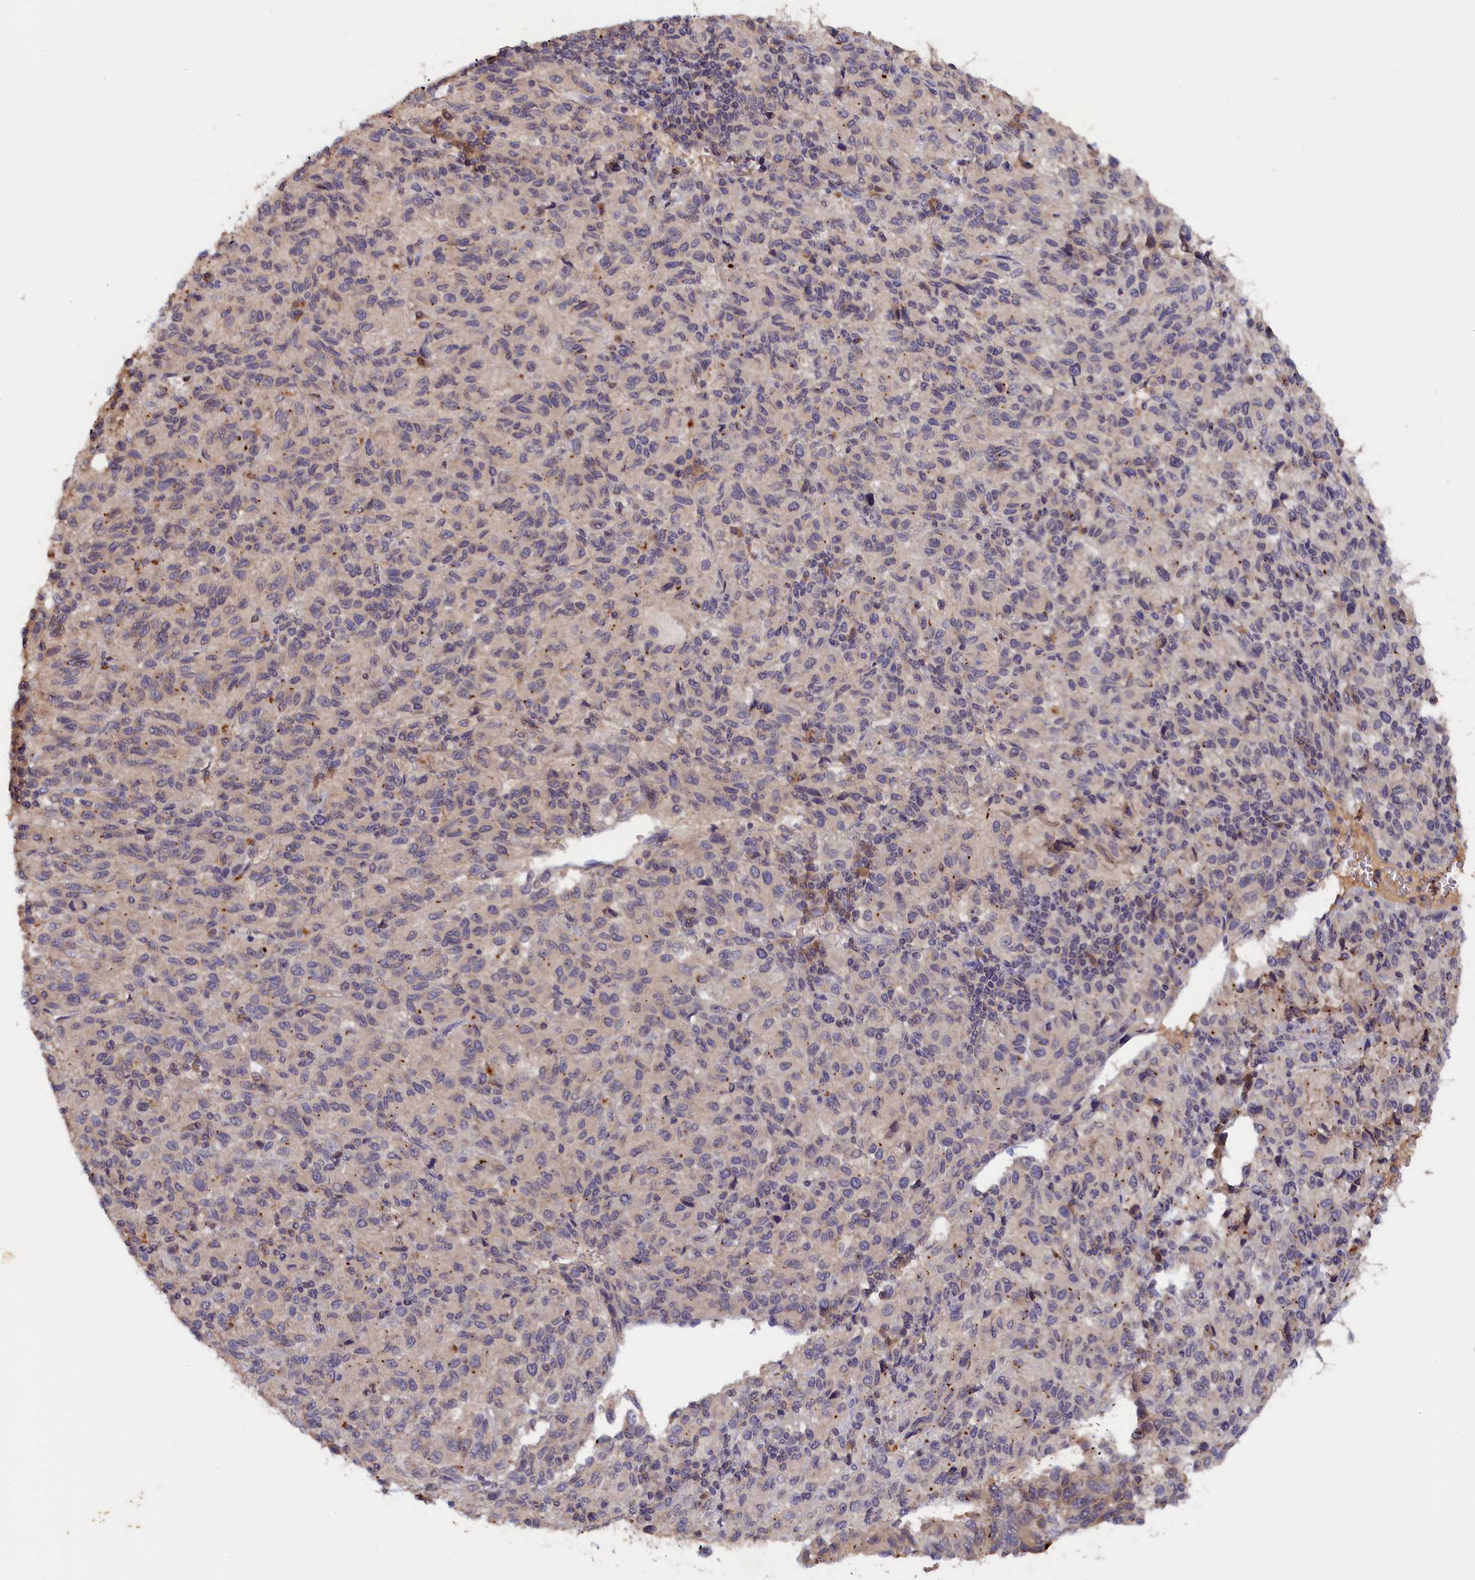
{"staining": {"intensity": "moderate", "quantity": "<25%", "location": "cytoplasmic/membranous"}, "tissue": "melanoma", "cell_type": "Tumor cells", "image_type": "cancer", "snomed": [{"axis": "morphology", "description": "Malignant melanoma, Metastatic site"}, {"axis": "topography", "description": "Lung"}], "caption": "A brown stain shows moderate cytoplasmic/membranous expression of a protein in melanoma tumor cells.", "gene": "CELF5", "patient": {"sex": "male", "age": 64}}